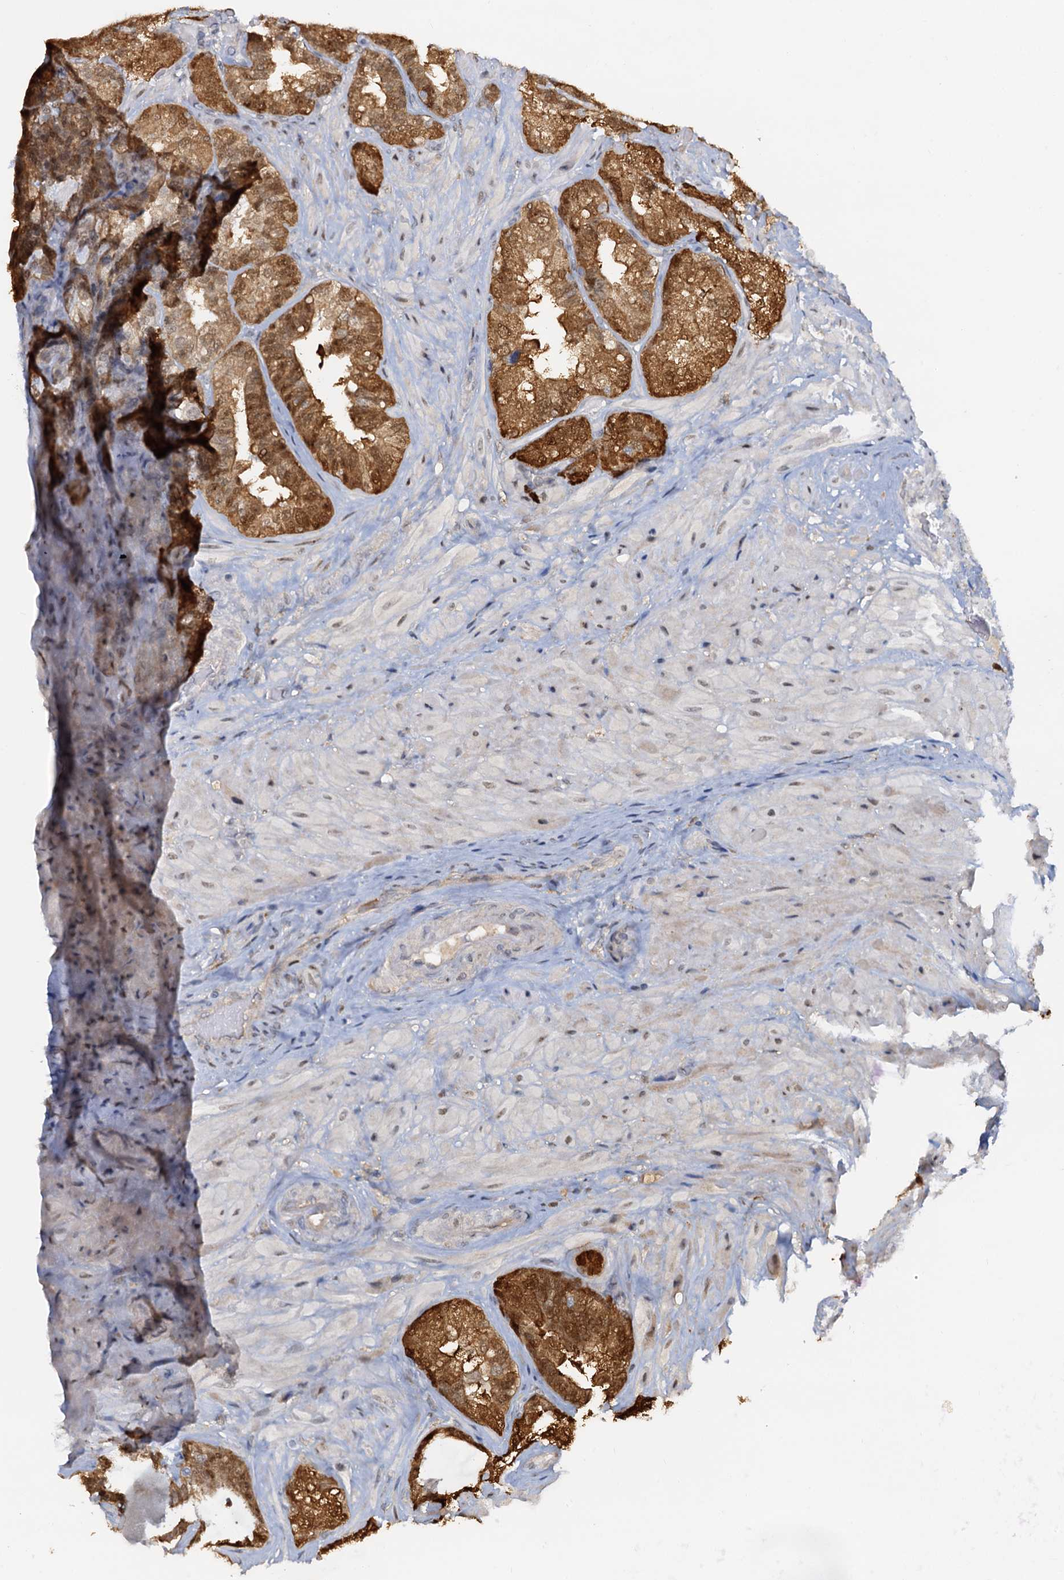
{"staining": {"intensity": "moderate", "quantity": ">75%", "location": "cytoplasmic/membranous,nuclear"}, "tissue": "seminal vesicle", "cell_type": "Glandular cells", "image_type": "normal", "snomed": [{"axis": "morphology", "description": "Normal tissue, NOS"}, {"axis": "topography", "description": "Prostate and seminal vesicle, NOS"}, {"axis": "topography", "description": "Prostate"}, {"axis": "topography", "description": "Seminal veicle"}], "caption": "A high-resolution histopathology image shows immunohistochemistry (IHC) staining of unremarkable seminal vesicle, which reveals moderate cytoplasmic/membranous,nuclear expression in about >75% of glandular cells.", "gene": "SPINDOC", "patient": {"sex": "male", "age": 67}}